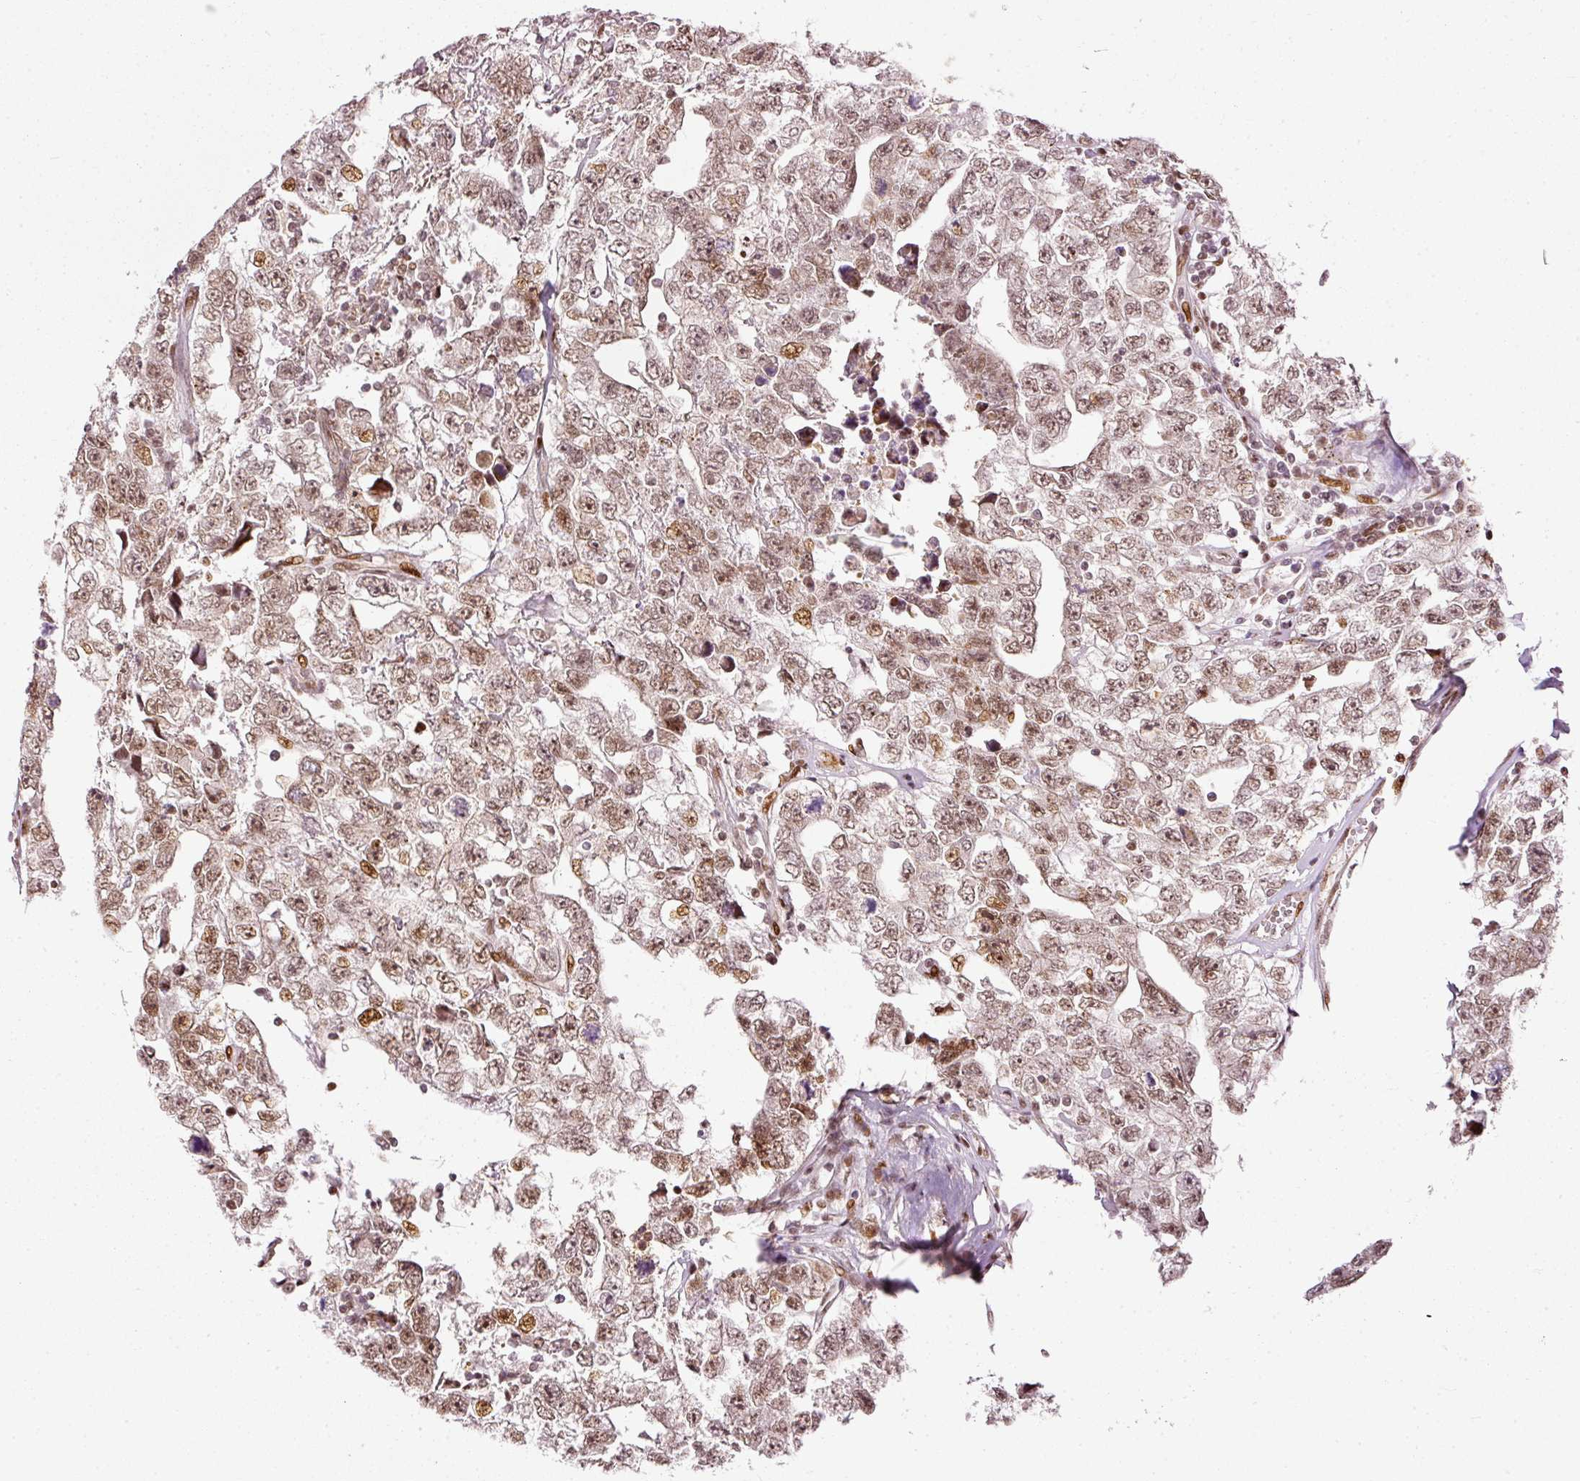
{"staining": {"intensity": "moderate", "quantity": ">75%", "location": "nuclear"}, "tissue": "testis cancer", "cell_type": "Tumor cells", "image_type": "cancer", "snomed": [{"axis": "morphology", "description": "Carcinoma, Embryonal, NOS"}, {"axis": "topography", "description": "Testis"}], "caption": "Tumor cells show moderate nuclear expression in approximately >75% of cells in testis embryonal carcinoma.", "gene": "ZNF778", "patient": {"sex": "male", "age": 22}}